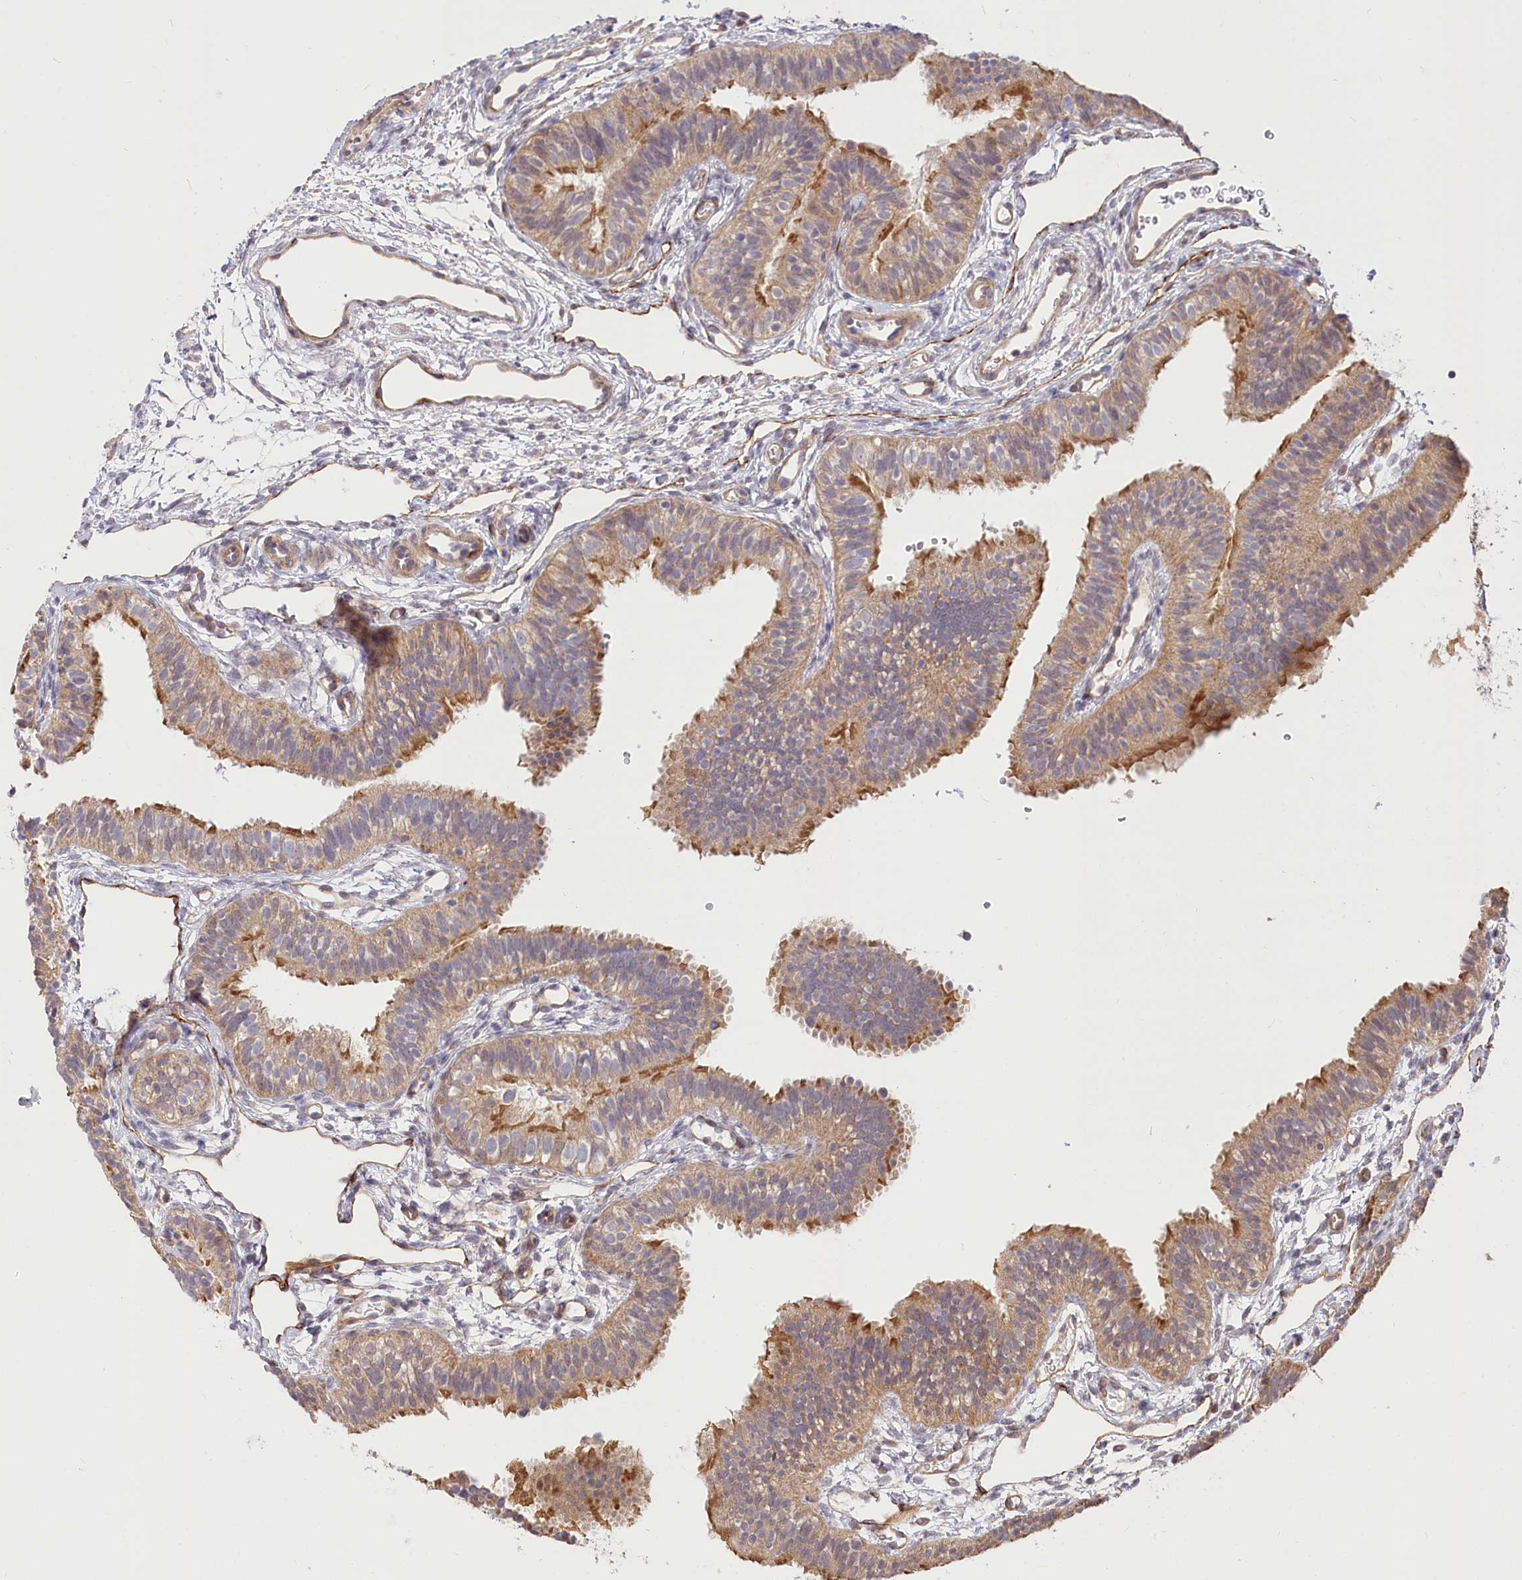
{"staining": {"intensity": "moderate", "quantity": ">75%", "location": "cytoplasmic/membranous"}, "tissue": "fallopian tube", "cell_type": "Glandular cells", "image_type": "normal", "snomed": [{"axis": "morphology", "description": "Normal tissue, NOS"}, {"axis": "topography", "description": "Fallopian tube"}], "caption": "Moderate cytoplasmic/membranous positivity for a protein is seen in approximately >75% of glandular cells of normal fallopian tube using IHC.", "gene": "CEP70", "patient": {"sex": "female", "age": 35}}